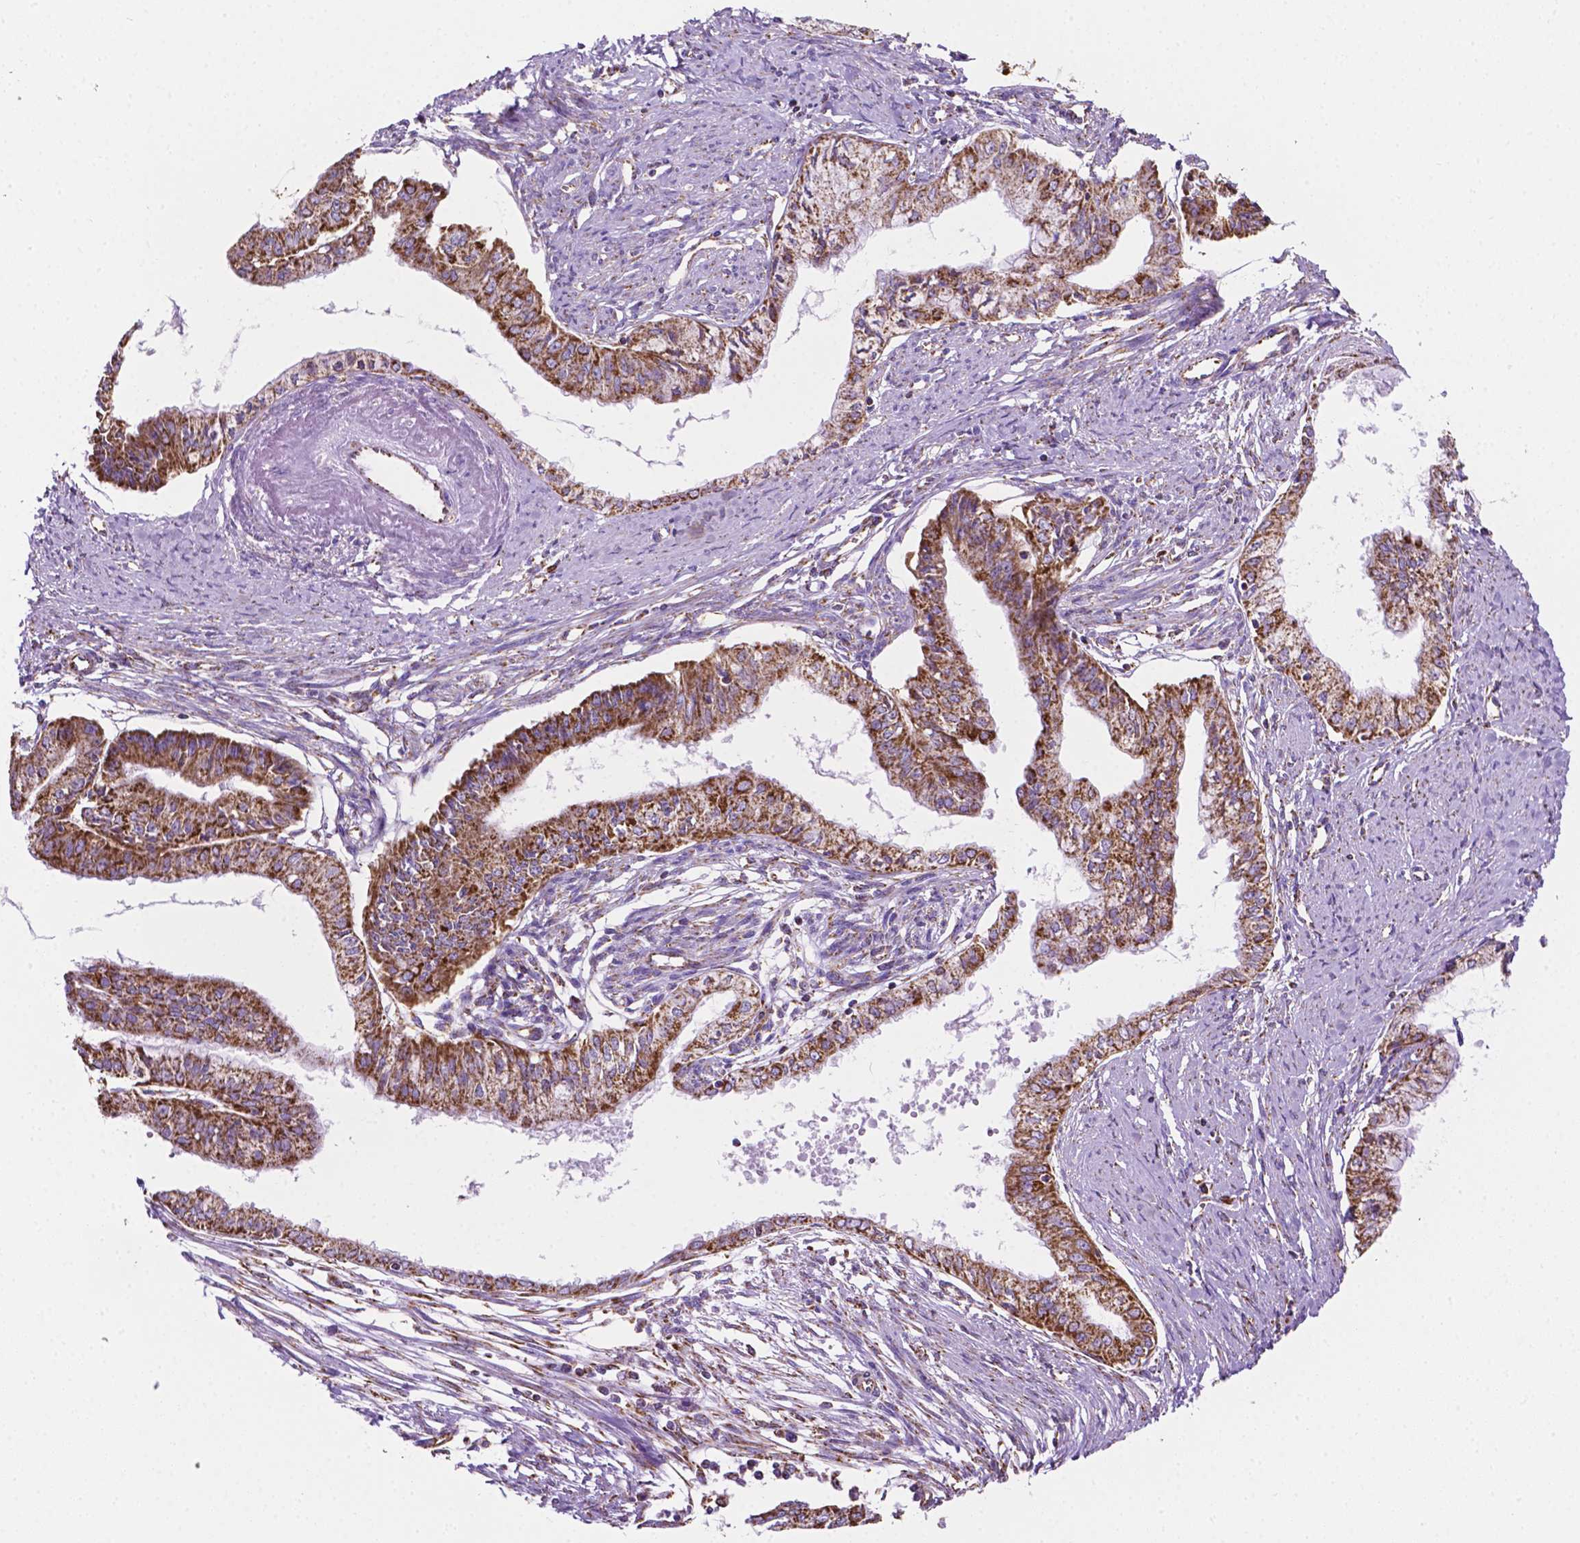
{"staining": {"intensity": "strong", "quantity": "25%-75%", "location": "cytoplasmic/membranous"}, "tissue": "endometrial cancer", "cell_type": "Tumor cells", "image_type": "cancer", "snomed": [{"axis": "morphology", "description": "Adenocarcinoma, NOS"}, {"axis": "topography", "description": "Endometrium"}], "caption": "Endometrial adenocarcinoma tissue demonstrates strong cytoplasmic/membranous expression in about 25%-75% of tumor cells, visualized by immunohistochemistry.", "gene": "RMDN3", "patient": {"sex": "female", "age": 76}}